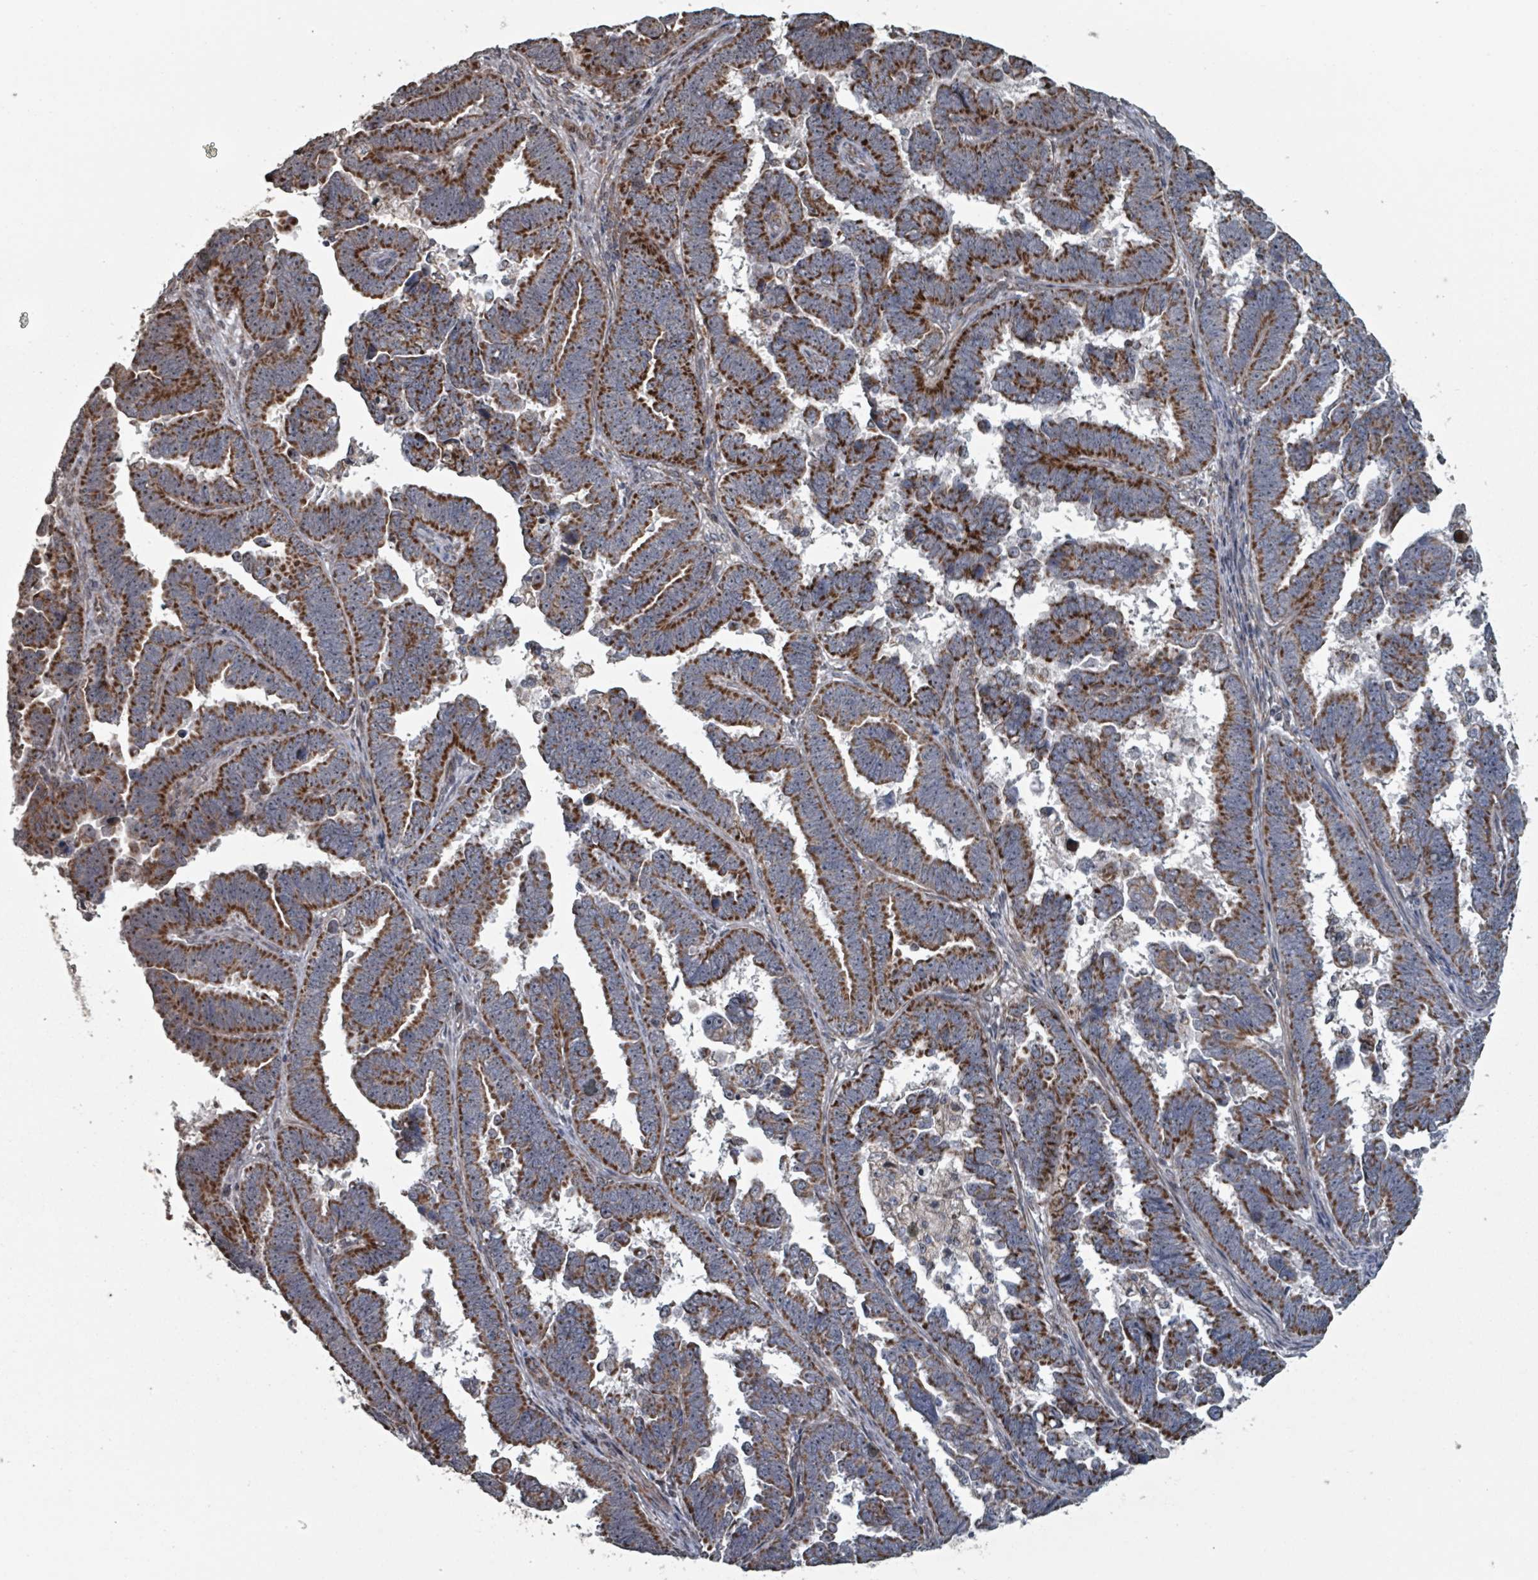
{"staining": {"intensity": "strong", "quantity": ">75%", "location": "cytoplasmic/membranous"}, "tissue": "endometrial cancer", "cell_type": "Tumor cells", "image_type": "cancer", "snomed": [{"axis": "morphology", "description": "Adenocarcinoma, NOS"}, {"axis": "topography", "description": "Endometrium"}], "caption": "There is high levels of strong cytoplasmic/membranous positivity in tumor cells of endometrial cancer, as demonstrated by immunohistochemical staining (brown color).", "gene": "MRPL4", "patient": {"sex": "female", "age": 75}}